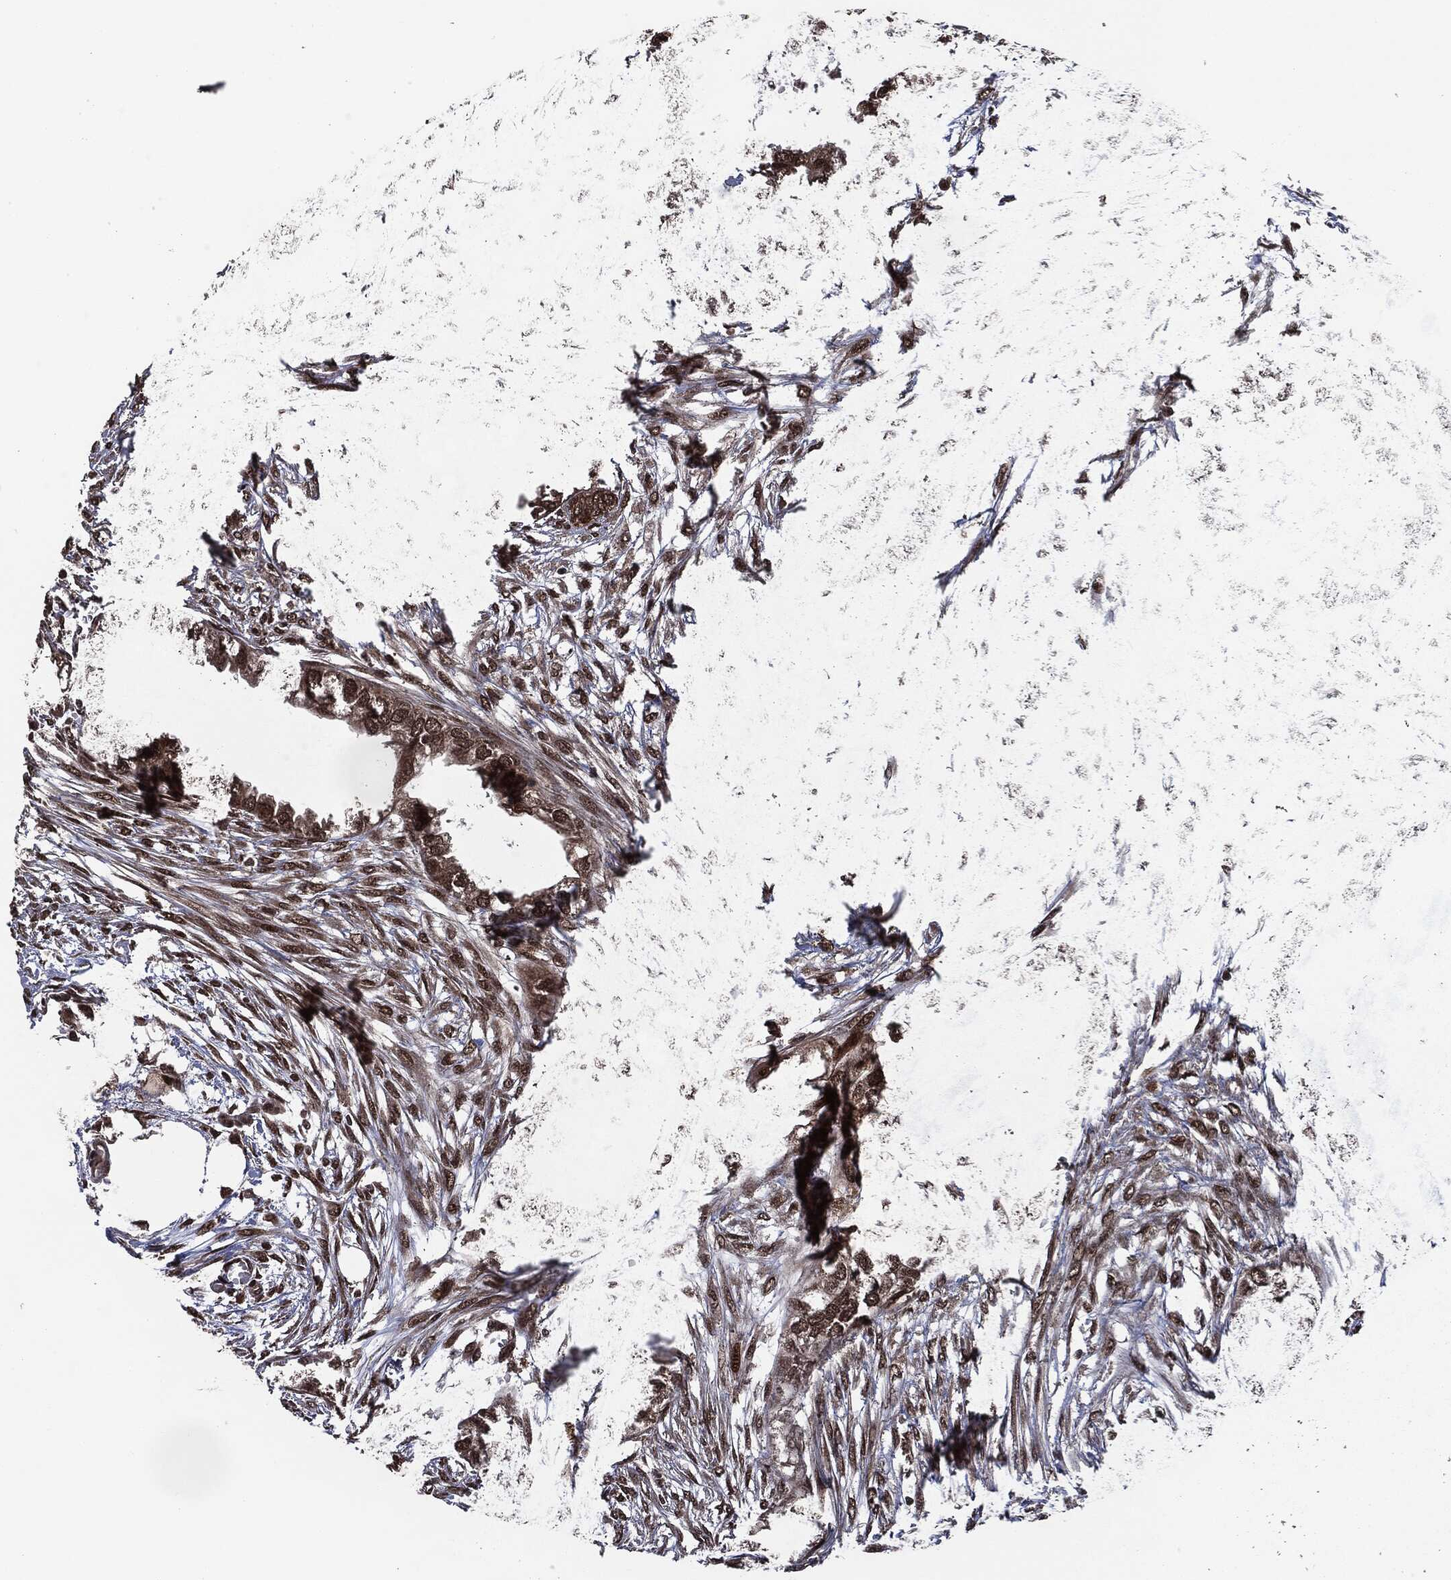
{"staining": {"intensity": "strong", "quantity": "25%-75%", "location": "nuclear"}, "tissue": "endometrial cancer", "cell_type": "Tumor cells", "image_type": "cancer", "snomed": [{"axis": "morphology", "description": "Adenocarcinoma, NOS"}, {"axis": "morphology", "description": "Adenocarcinoma, metastatic, NOS"}, {"axis": "topography", "description": "Adipose tissue"}, {"axis": "topography", "description": "Endometrium"}], "caption": "Endometrial cancer (metastatic adenocarcinoma) stained with a protein marker displays strong staining in tumor cells.", "gene": "DVL2", "patient": {"sex": "female", "age": 67}}